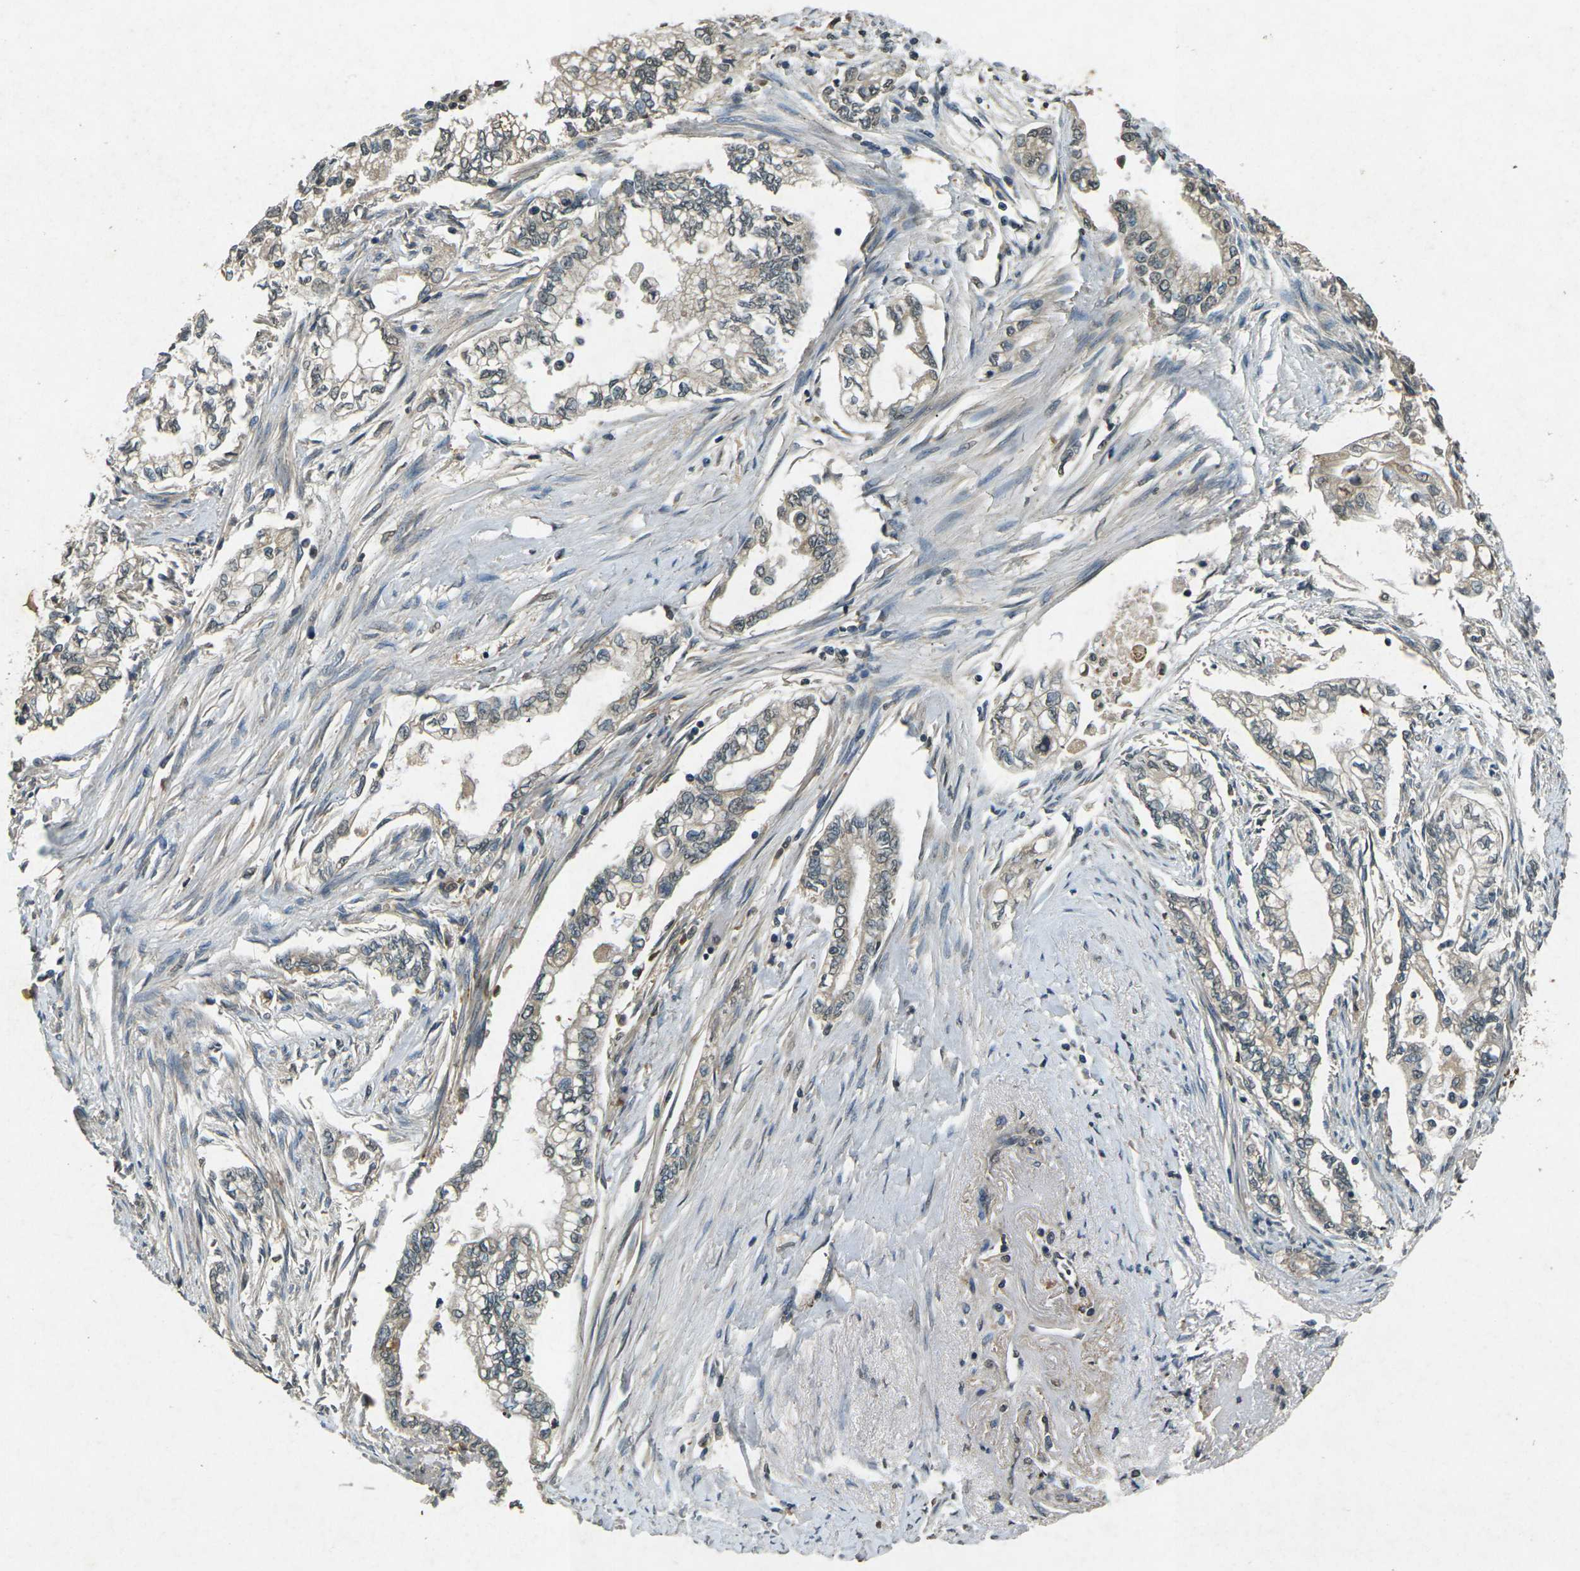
{"staining": {"intensity": "negative", "quantity": "none", "location": "none"}, "tissue": "pancreatic cancer", "cell_type": "Tumor cells", "image_type": "cancer", "snomed": [{"axis": "morphology", "description": "Normal tissue, NOS"}, {"axis": "topography", "description": "Pancreas"}], "caption": "Tumor cells are negative for brown protein staining in pancreatic cancer. Brightfield microscopy of IHC stained with DAB (3,3'-diaminobenzidine) (brown) and hematoxylin (blue), captured at high magnification.", "gene": "PDE2A", "patient": {"sex": "male", "age": 42}}